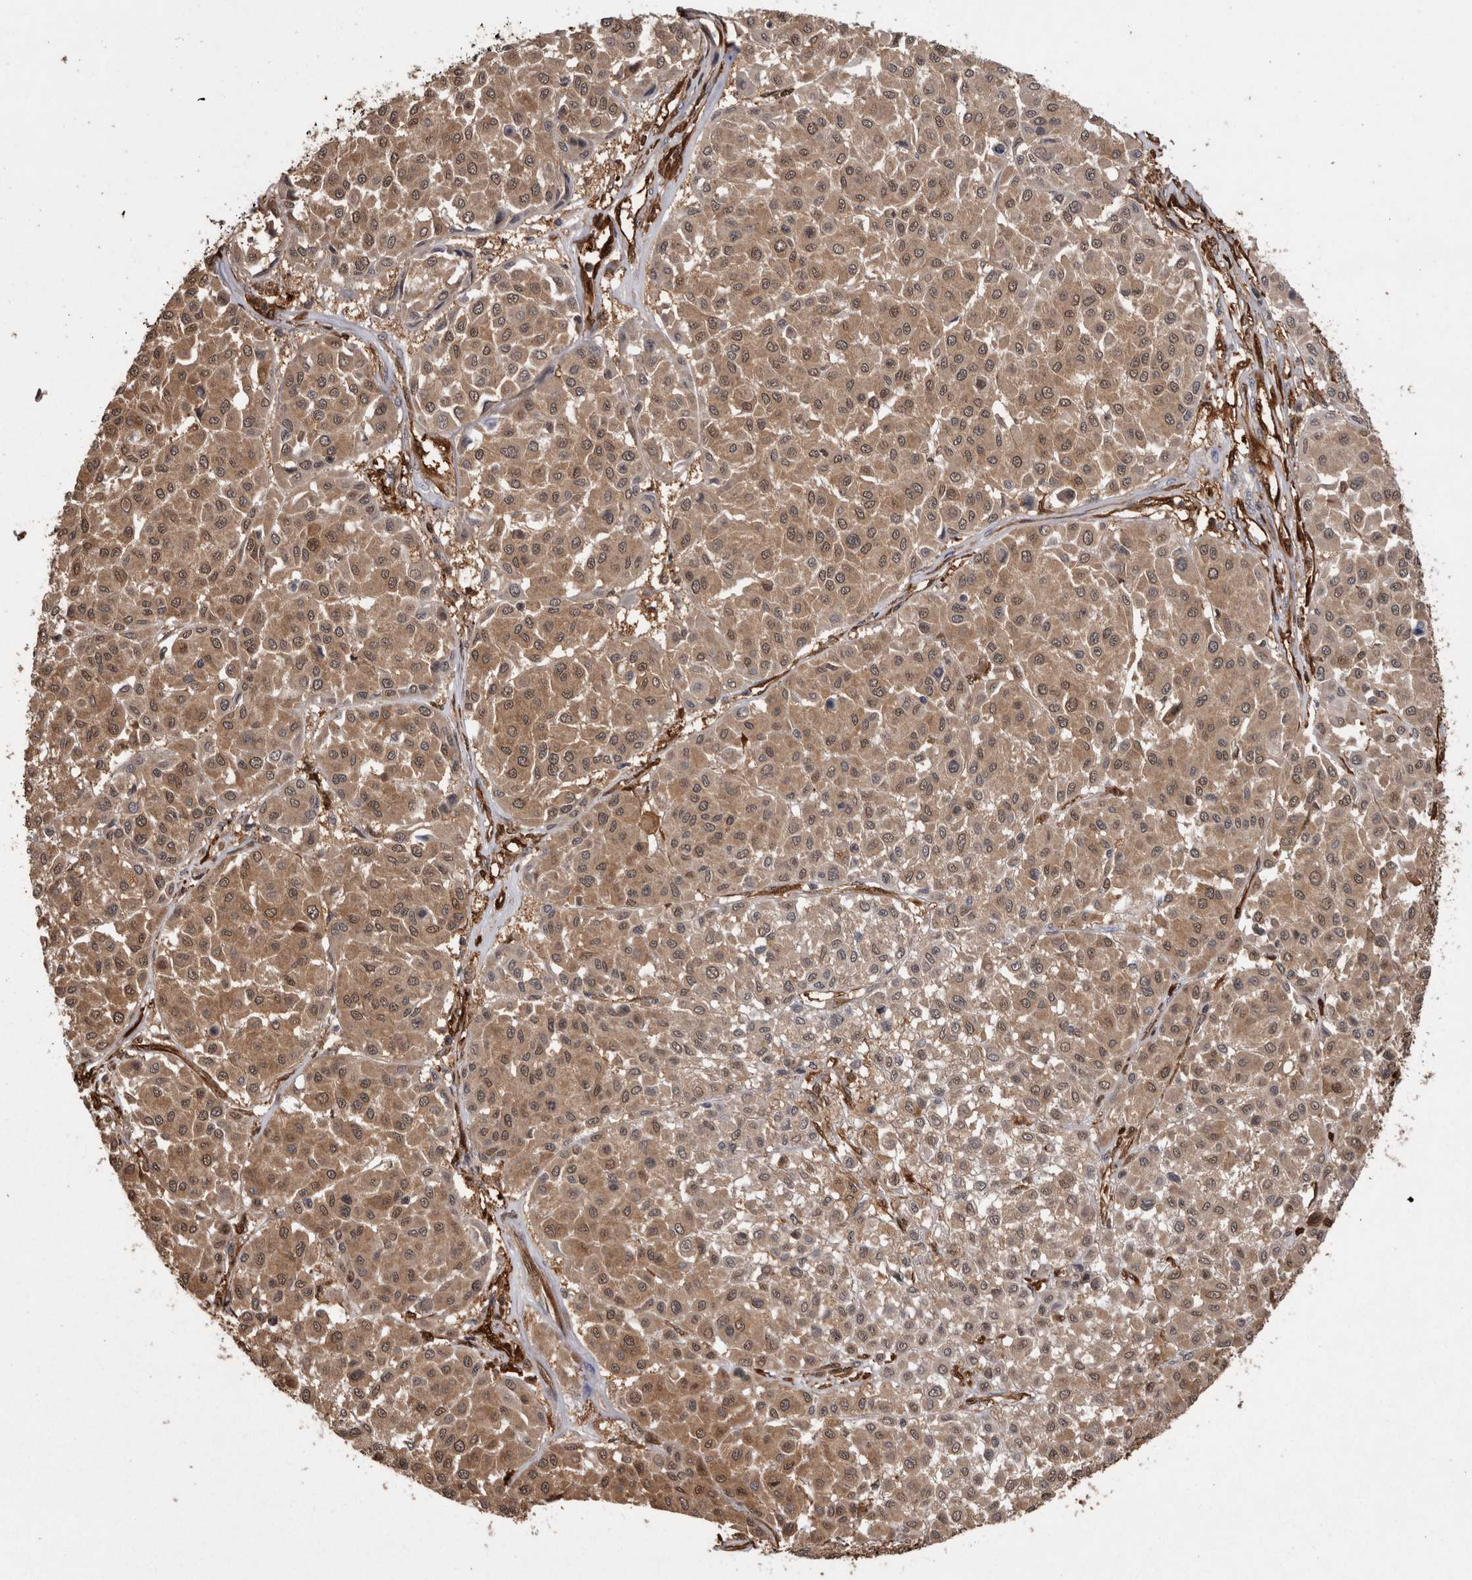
{"staining": {"intensity": "weak", "quantity": ">75%", "location": "cytoplasmic/membranous,nuclear"}, "tissue": "melanoma", "cell_type": "Tumor cells", "image_type": "cancer", "snomed": [{"axis": "morphology", "description": "Malignant melanoma, Metastatic site"}, {"axis": "topography", "description": "Soft tissue"}], "caption": "Melanoma tissue displays weak cytoplasmic/membranous and nuclear expression in about >75% of tumor cells", "gene": "LXN", "patient": {"sex": "male", "age": 41}}